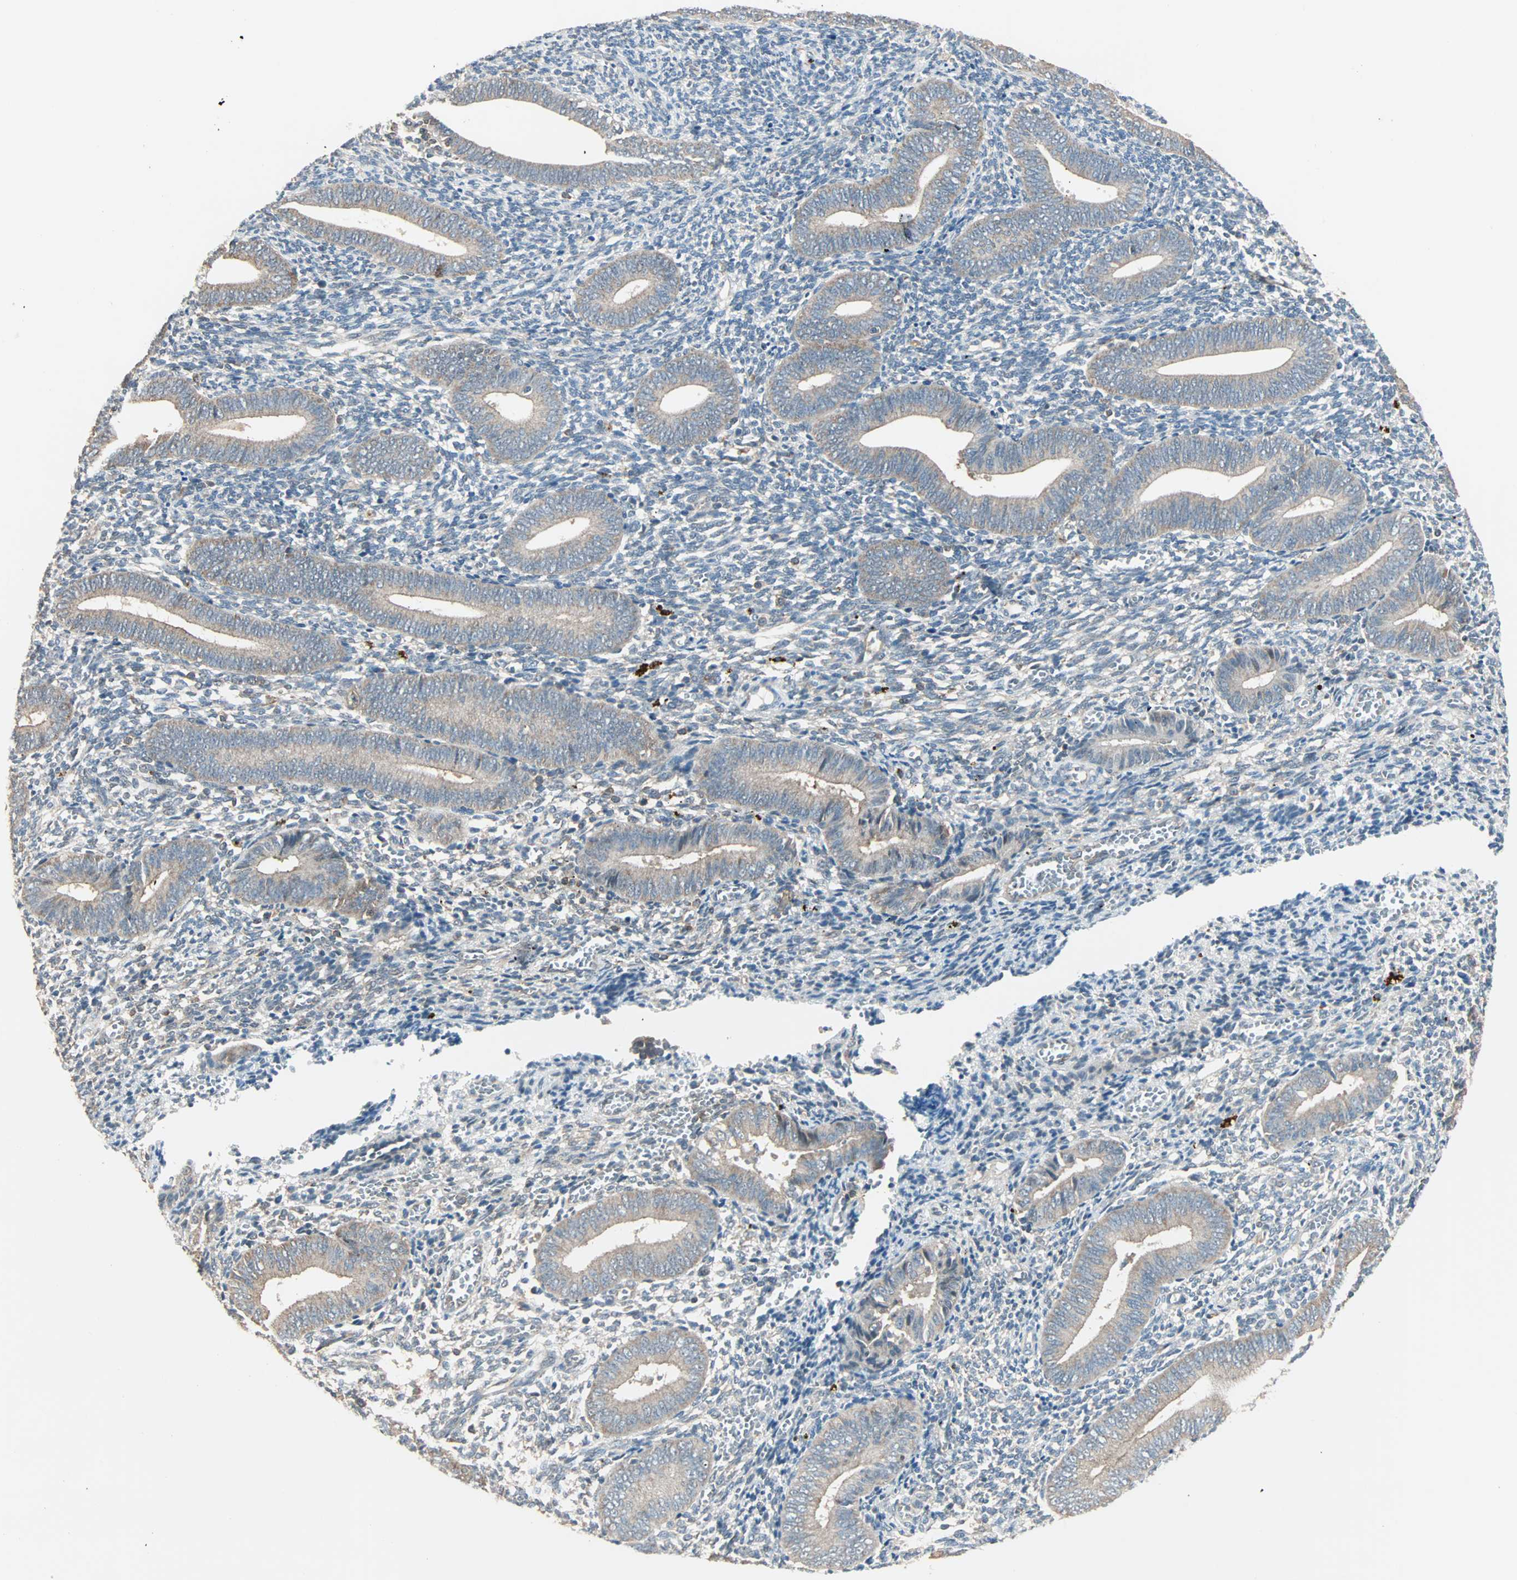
{"staining": {"intensity": "weak", "quantity": "<25%", "location": "cytoplasmic/membranous"}, "tissue": "endometrium", "cell_type": "Cells in endometrial stroma", "image_type": "normal", "snomed": [{"axis": "morphology", "description": "Normal tissue, NOS"}, {"axis": "topography", "description": "Uterus"}, {"axis": "topography", "description": "Endometrium"}], "caption": "The histopathology image shows no staining of cells in endometrial stroma in benign endometrium. (DAB immunohistochemistry with hematoxylin counter stain).", "gene": "MAP3K21", "patient": {"sex": "female", "age": 33}}